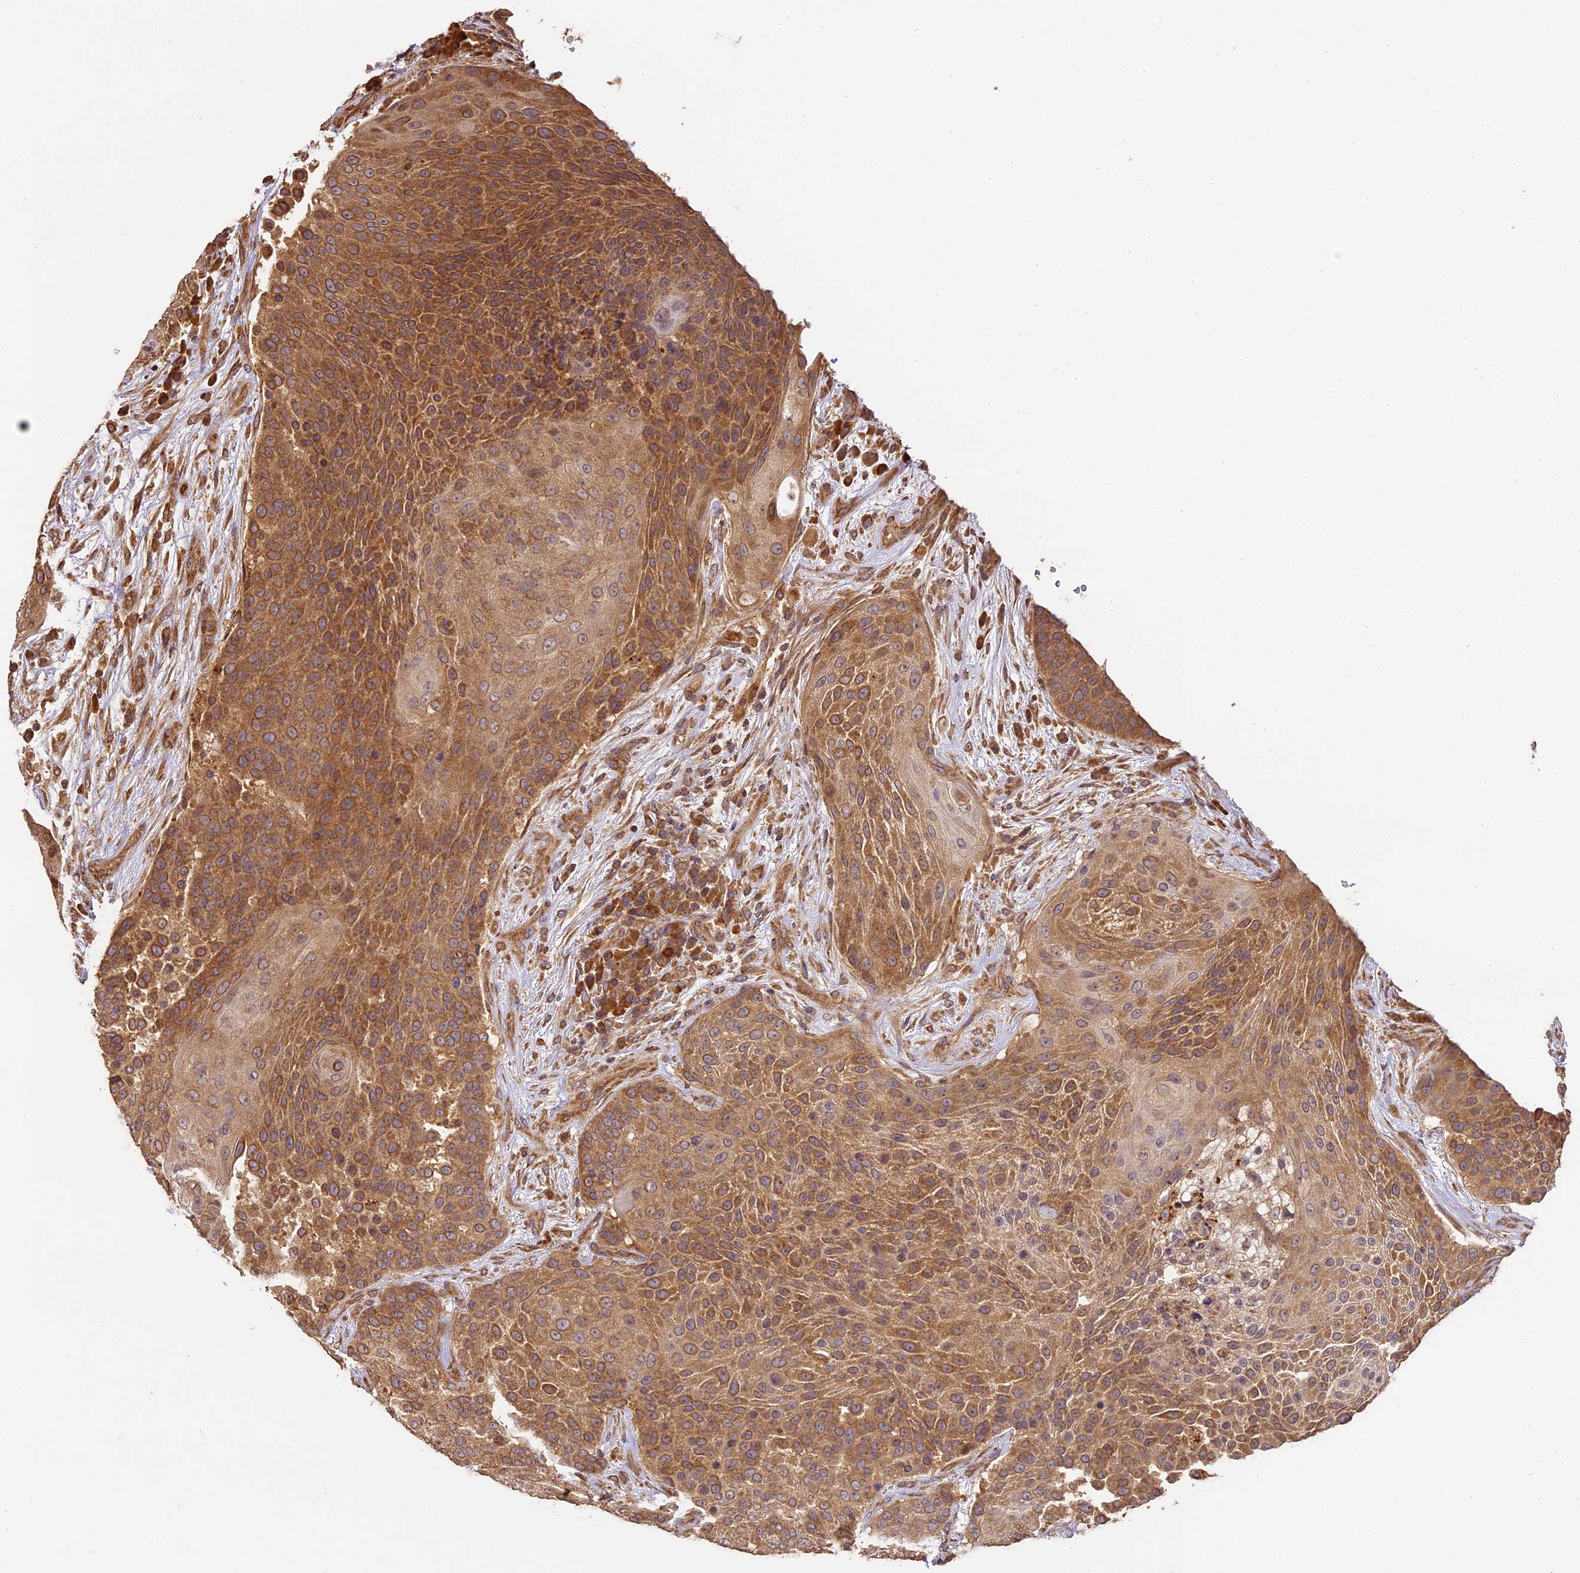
{"staining": {"intensity": "moderate", "quantity": ">75%", "location": "cytoplasmic/membranous"}, "tissue": "urothelial cancer", "cell_type": "Tumor cells", "image_type": "cancer", "snomed": [{"axis": "morphology", "description": "Urothelial carcinoma, High grade"}, {"axis": "topography", "description": "Urinary bladder"}], "caption": "Protein expression analysis of high-grade urothelial carcinoma reveals moderate cytoplasmic/membranous expression in approximately >75% of tumor cells. (Brightfield microscopy of DAB IHC at high magnification).", "gene": "BRAP", "patient": {"sex": "female", "age": 63}}